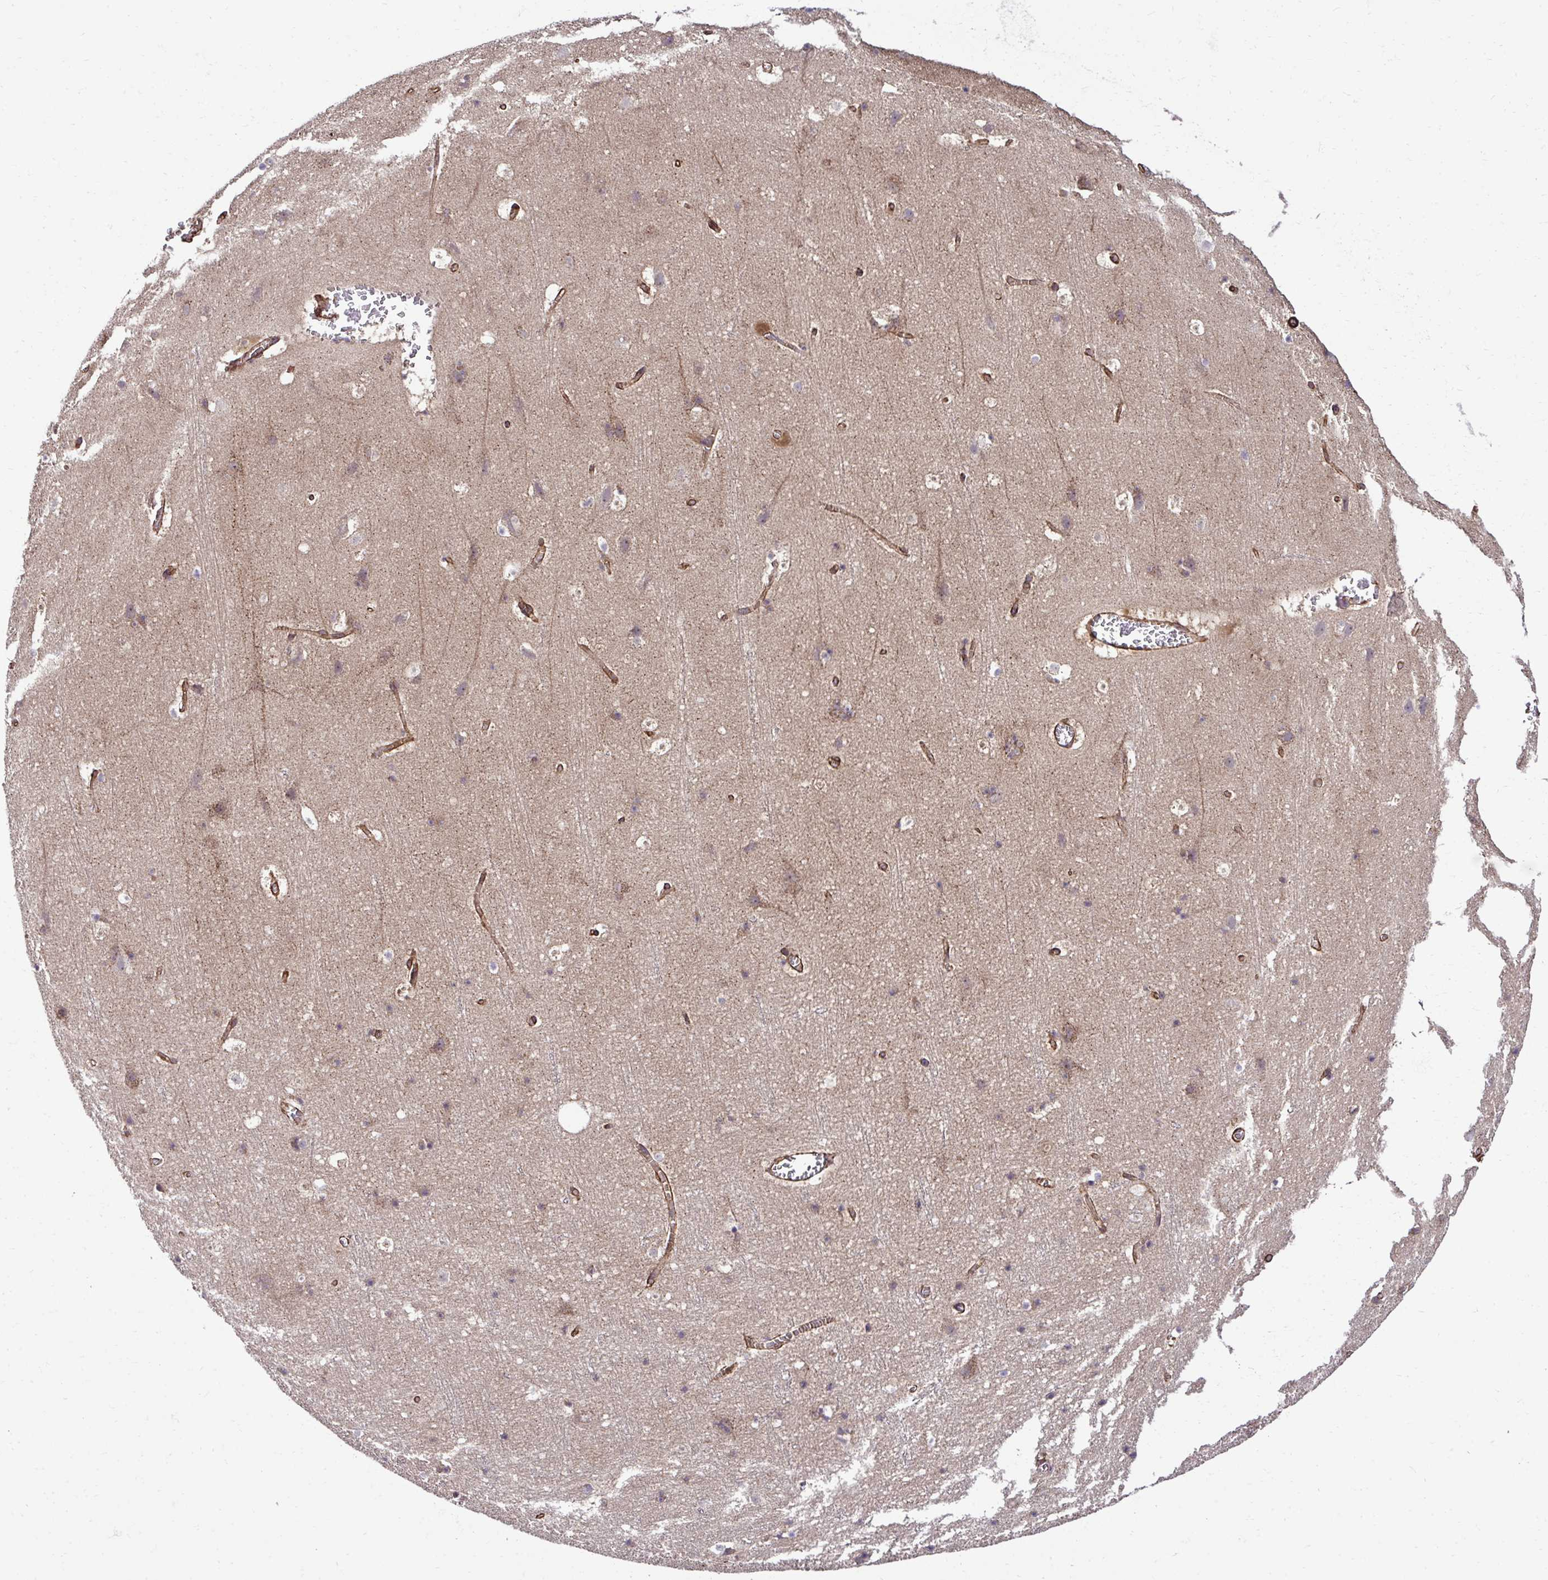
{"staining": {"intensity": "moderate", "quantity": ">75%", "location": "cytoplasmic/membranous"}, "tissue": "cerebral cortex", "cell_type": "Endothelial cells", "image_type": "normal", "snomed": [{"axis": "morphology", "description": "Normal tissue, NOS"}, {"axis": "topography", "description": "Cerebral cortex"}], "caption": "The photomicrograph shows staining of unremarkable cerebral cortex, revealing moderate cytoplasmic/membranous protein positivity (brown color) within endothelial cells. (DAB IHC with brightfield microscopy, high magnification).", "gene": "TRIM52", "patient": {"sex": "female", "age": 42}}